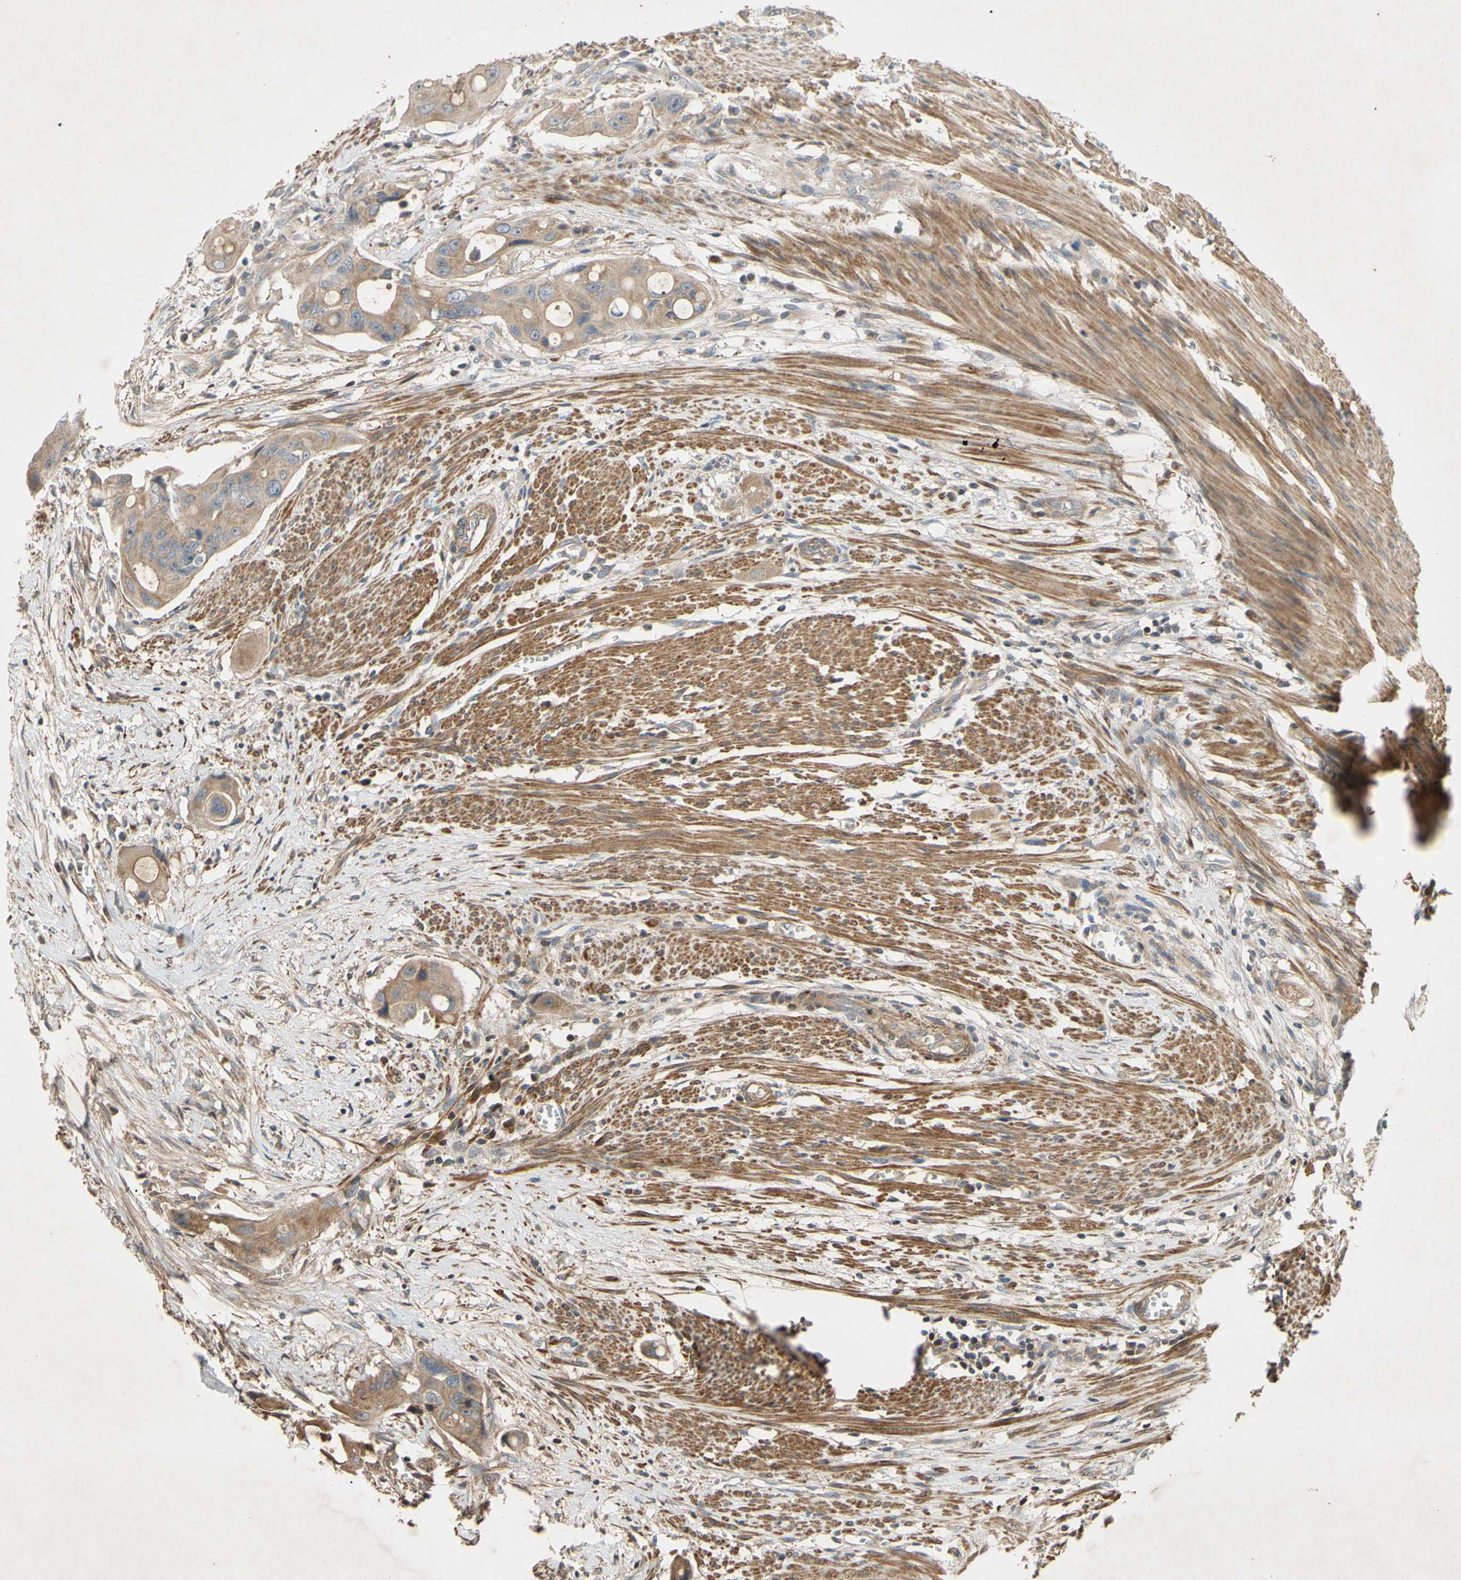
{"staining": {"intensity": "moderate", "quantity": ">75%", "location": "cytoplasmic/membranous"}, "tissue": "colorectal cancer", "cell_type": "Tumor cells", "image_type": "cancer", "snomed": [{"axis": "morphology", "description": "Adenocarcinoma, NOS"}, {"axis": "topography", "description": "Colon"}], "caption": "Tumor cells exhibit medium levels of moderate cytoplasmic/membranous staining in about >75% of cells in colorectal cancer. The staining was performed using DAB (3,3'-diaminobenzidine) to visualize the protein expression in brown, while the nuclei were stained in blue with hematoxylin (Magnification: 20x).", "gene": "PARD6A", "patient": {"sex": "female", "age": 57}}